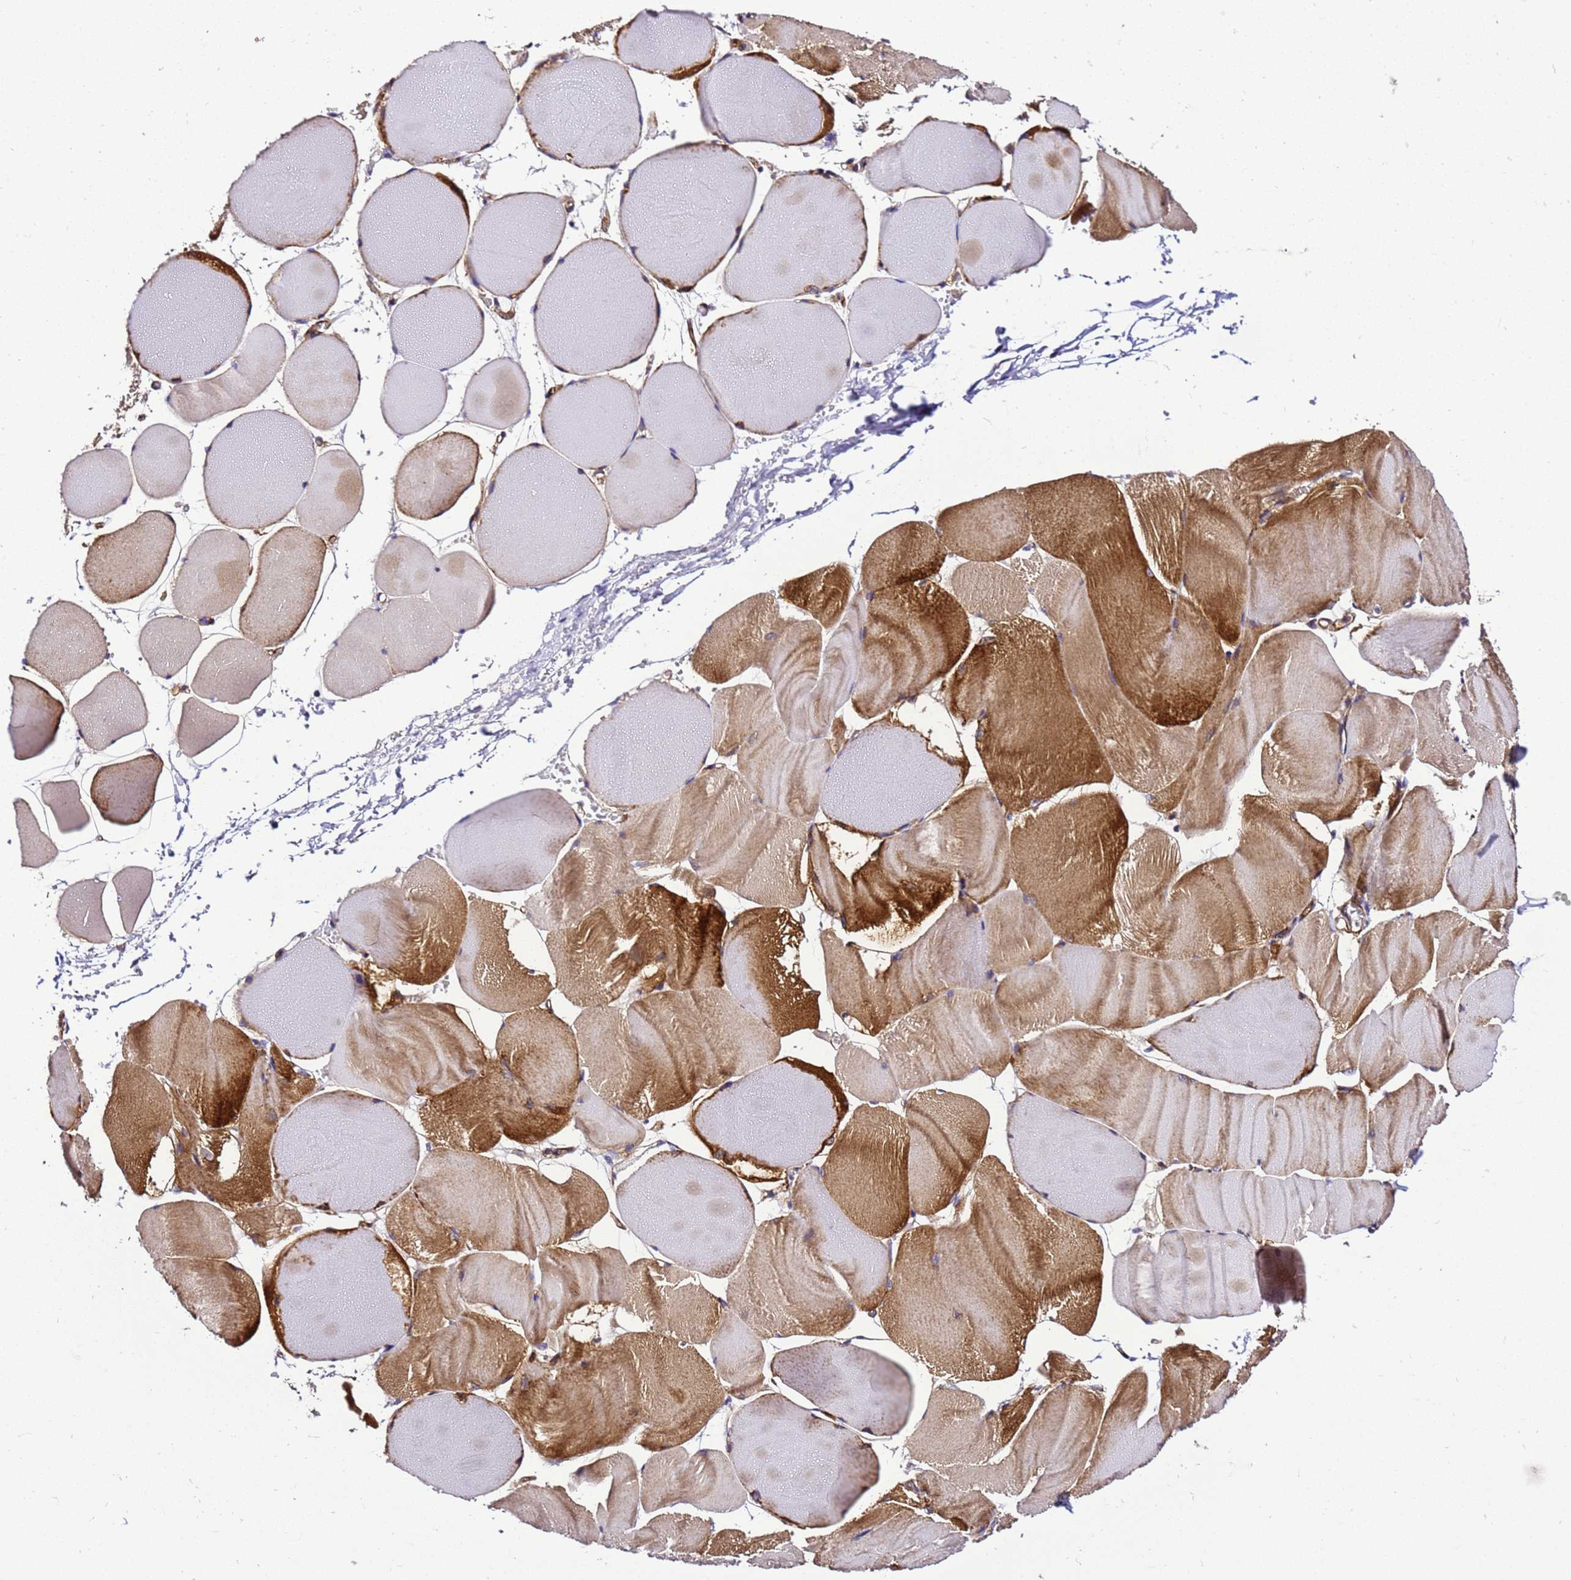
{"staining": {"intensity": "strong", "quantity": "25%-75%", "location": "cytoplasmic/membranous"}, "tissue": "skeletal muscle", "cell_type": "Myocytes", "image_type": "normal", "snomed": [{"axis": "morphology", "description": "Normal tissue, NOS"}, {"axis": "morphology", "description": "Basal cell carcinoma"}, {"axis": "topography", "description": "Skeletal muscle"}], "caption": "Skeletal muscle stained with IHC exhibits strong cytoplasmic/membranous expression in about 25%-75% of myocytes. (DAB IHC with brightfield microscopy, high magnification).", "gene": "ZNF417", "patient": {"sex": "female", "age": 64}}